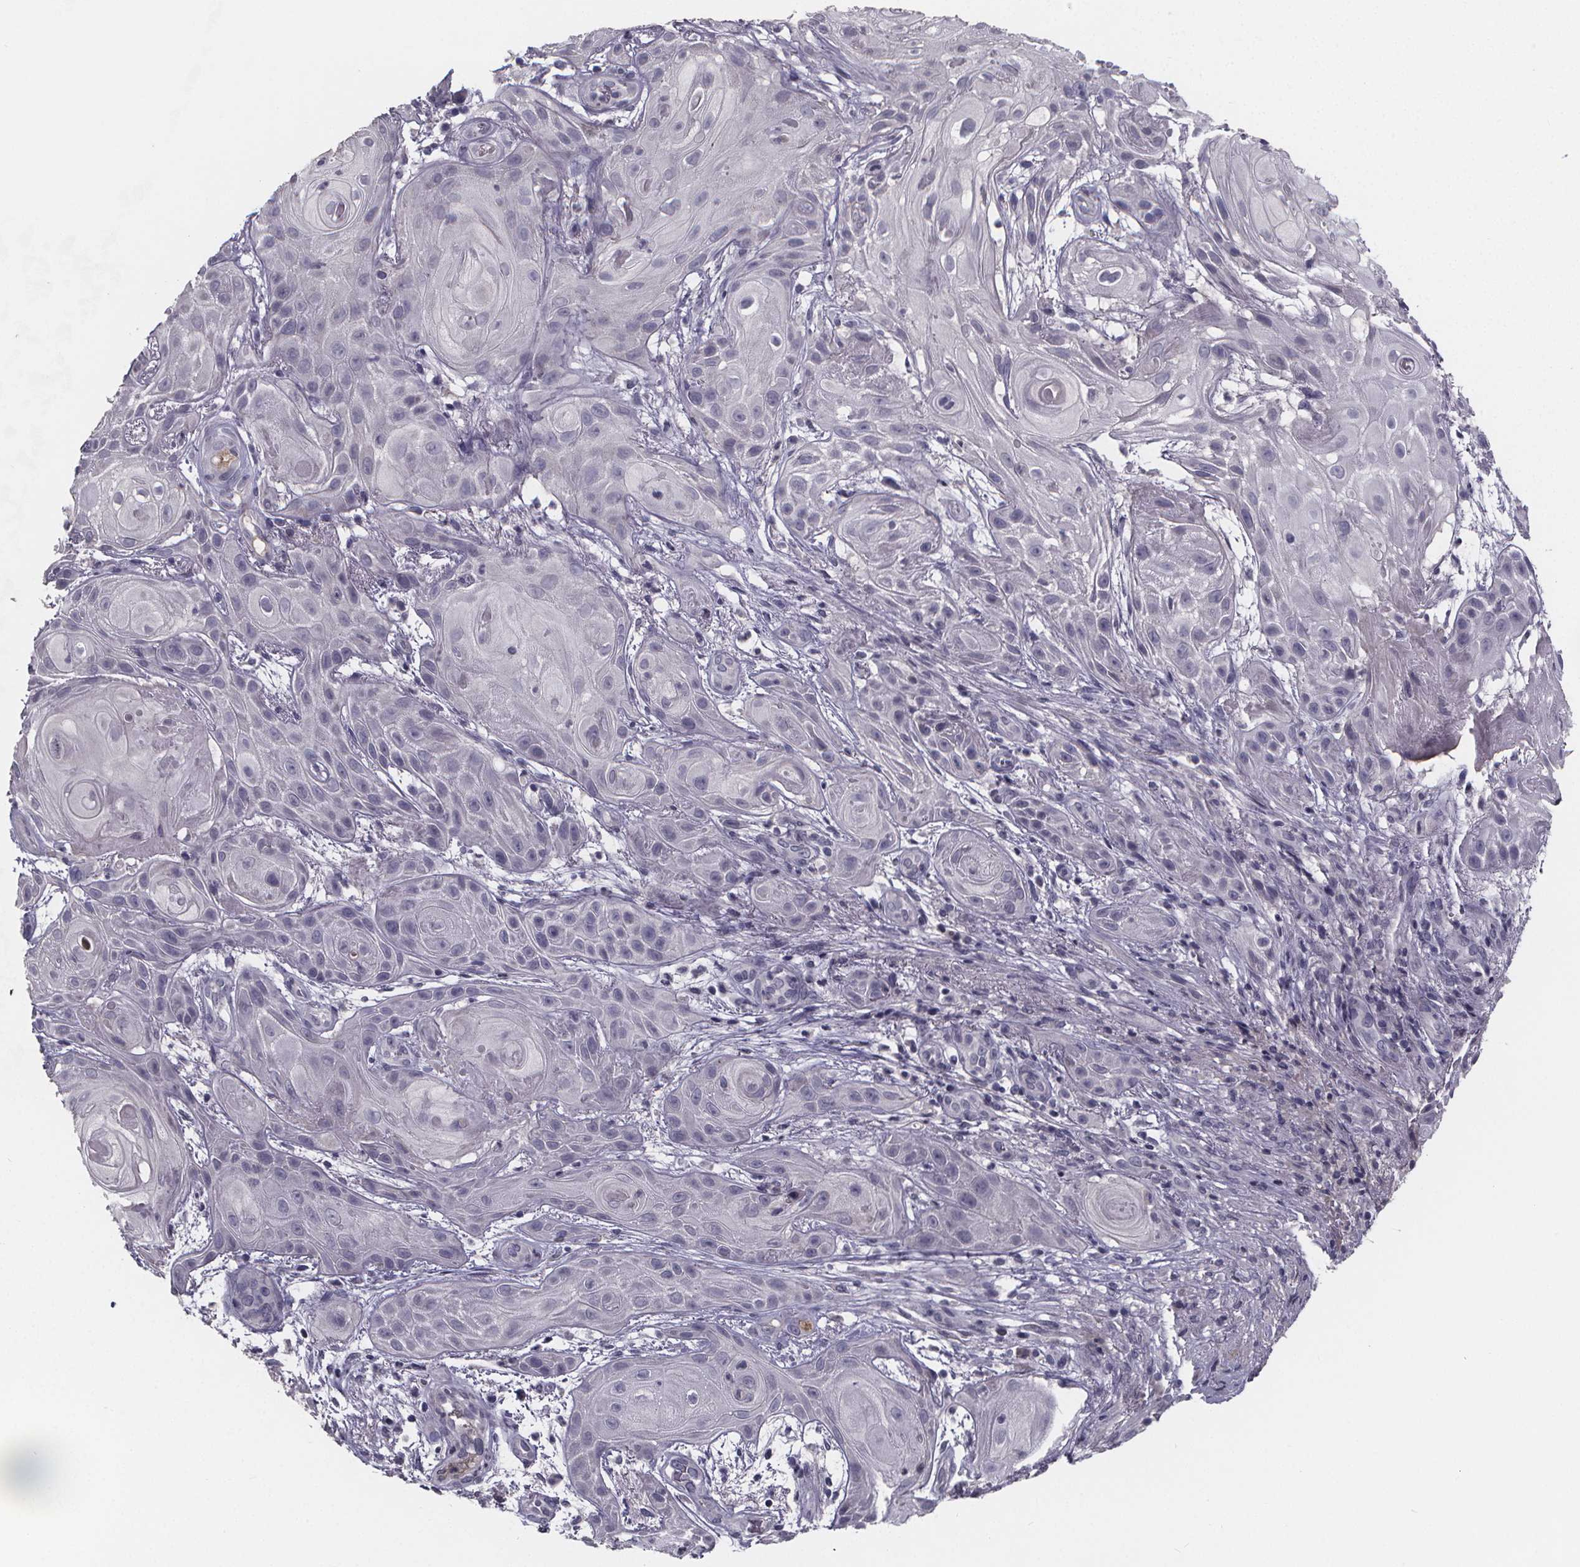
{"staining": {"intensity": "negative", "quantity": "none", "location": "none"}, "tissue": "skin cancer", "cell_type": "Tumor cells", "image_type": "cancer", "snomed": [{"axis": "morphology", "description": "Squamous cell carcinoma, NOS"}, {"axis": "topography", "description": "Skin"}], "caption": "Tumor cells show no significant protein positivity in skin squamous cell carcinoma.", "gene": "AGT", "patient": {"sex": "male", "age": 62}}